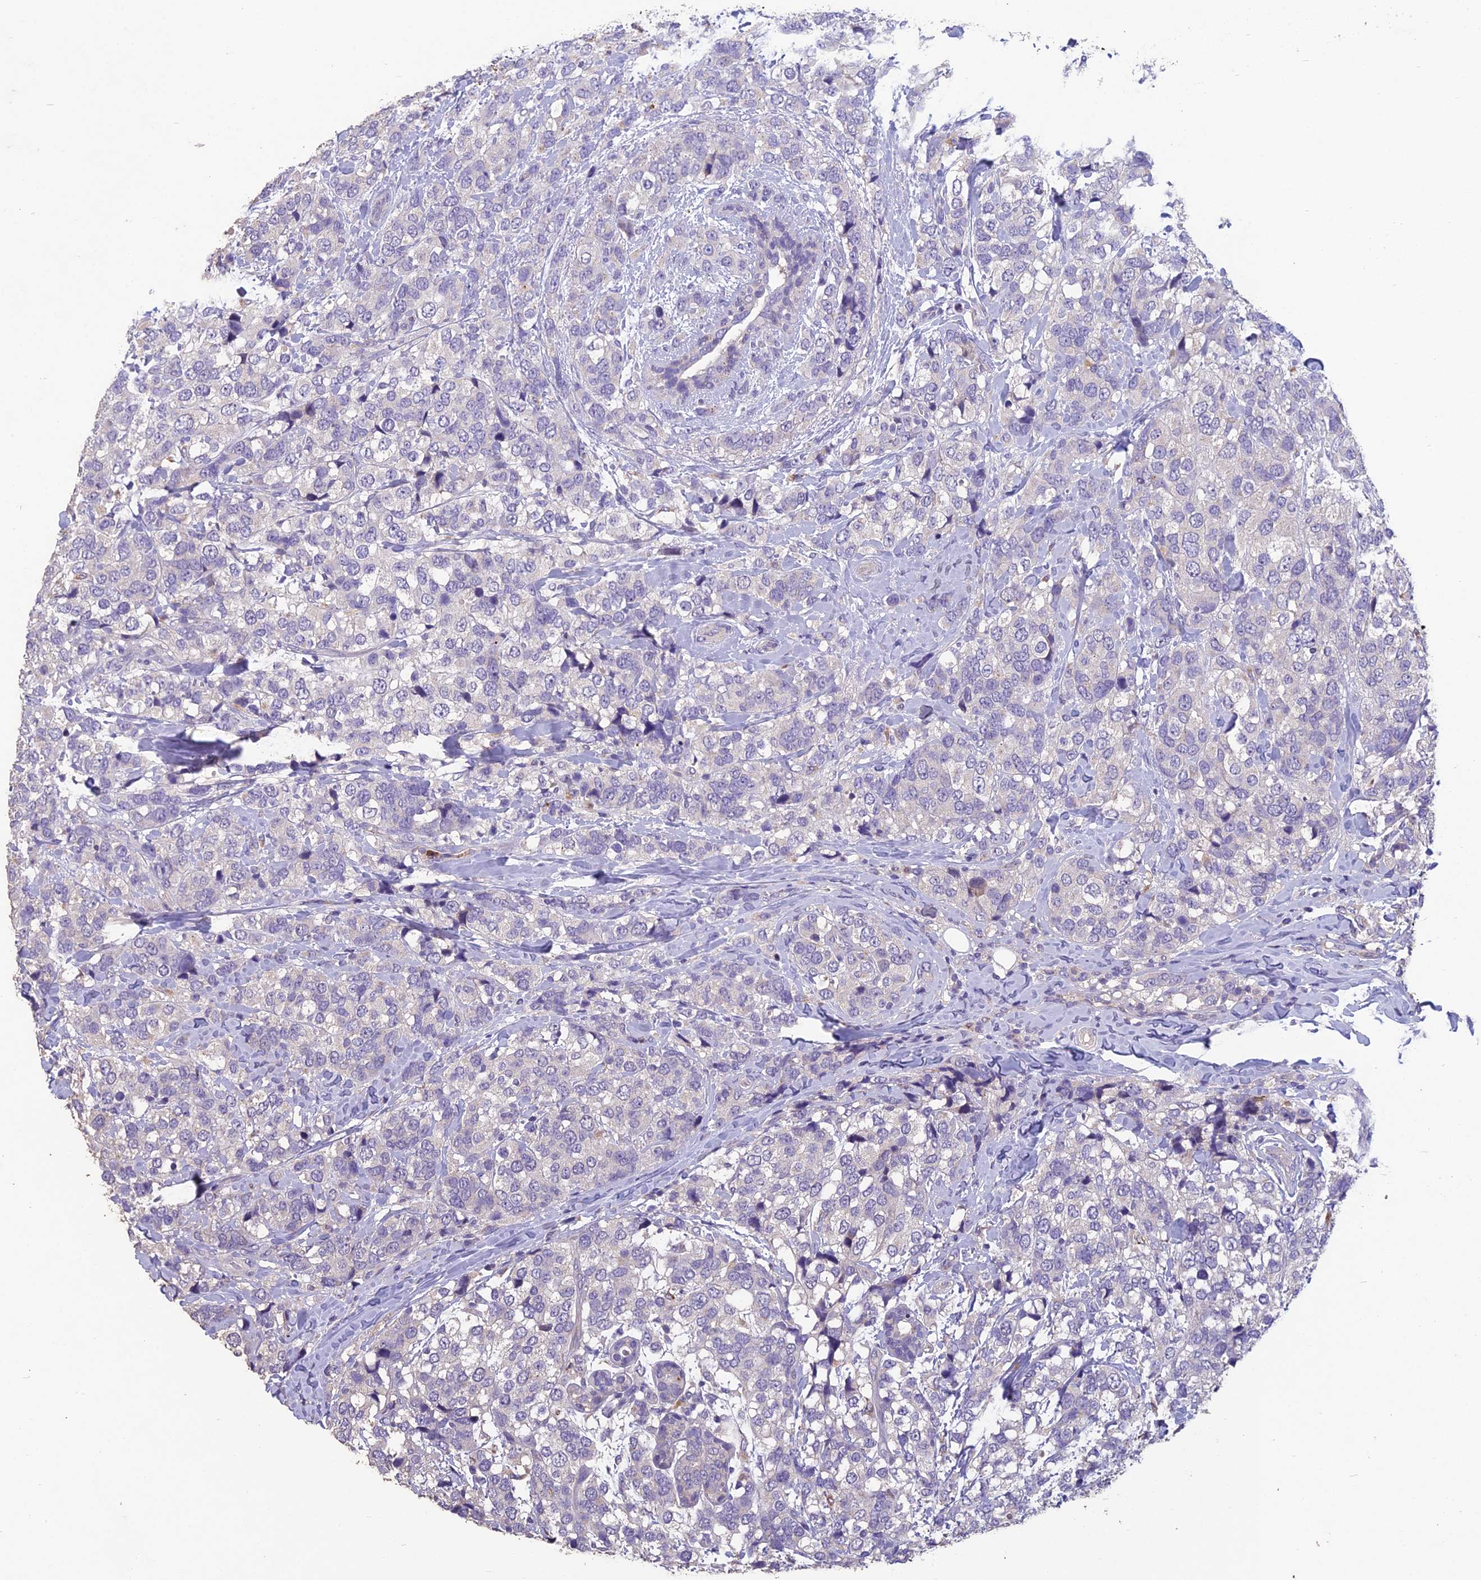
{"staining": {"intensity": "negative", "quantity": "none", "location": "none"}, "tissue": "breast cancer", "cell_type": "Tumor cells", "image_type": "cancer", "snomed": [{"axis": "morphology", "description": "Lobular carcinoma"}, {"axis": "topography", "description": "Breast"}], "caption": "Tumor cells show no significant protein staining in breast cancer. (DAB (3,3'-diaminobenzidine) immunohistochemistry visualized using brightfield microscopy, high magnification).", "gene": "CEACAM16", "patient": {"sex": "female", "age": 59}}